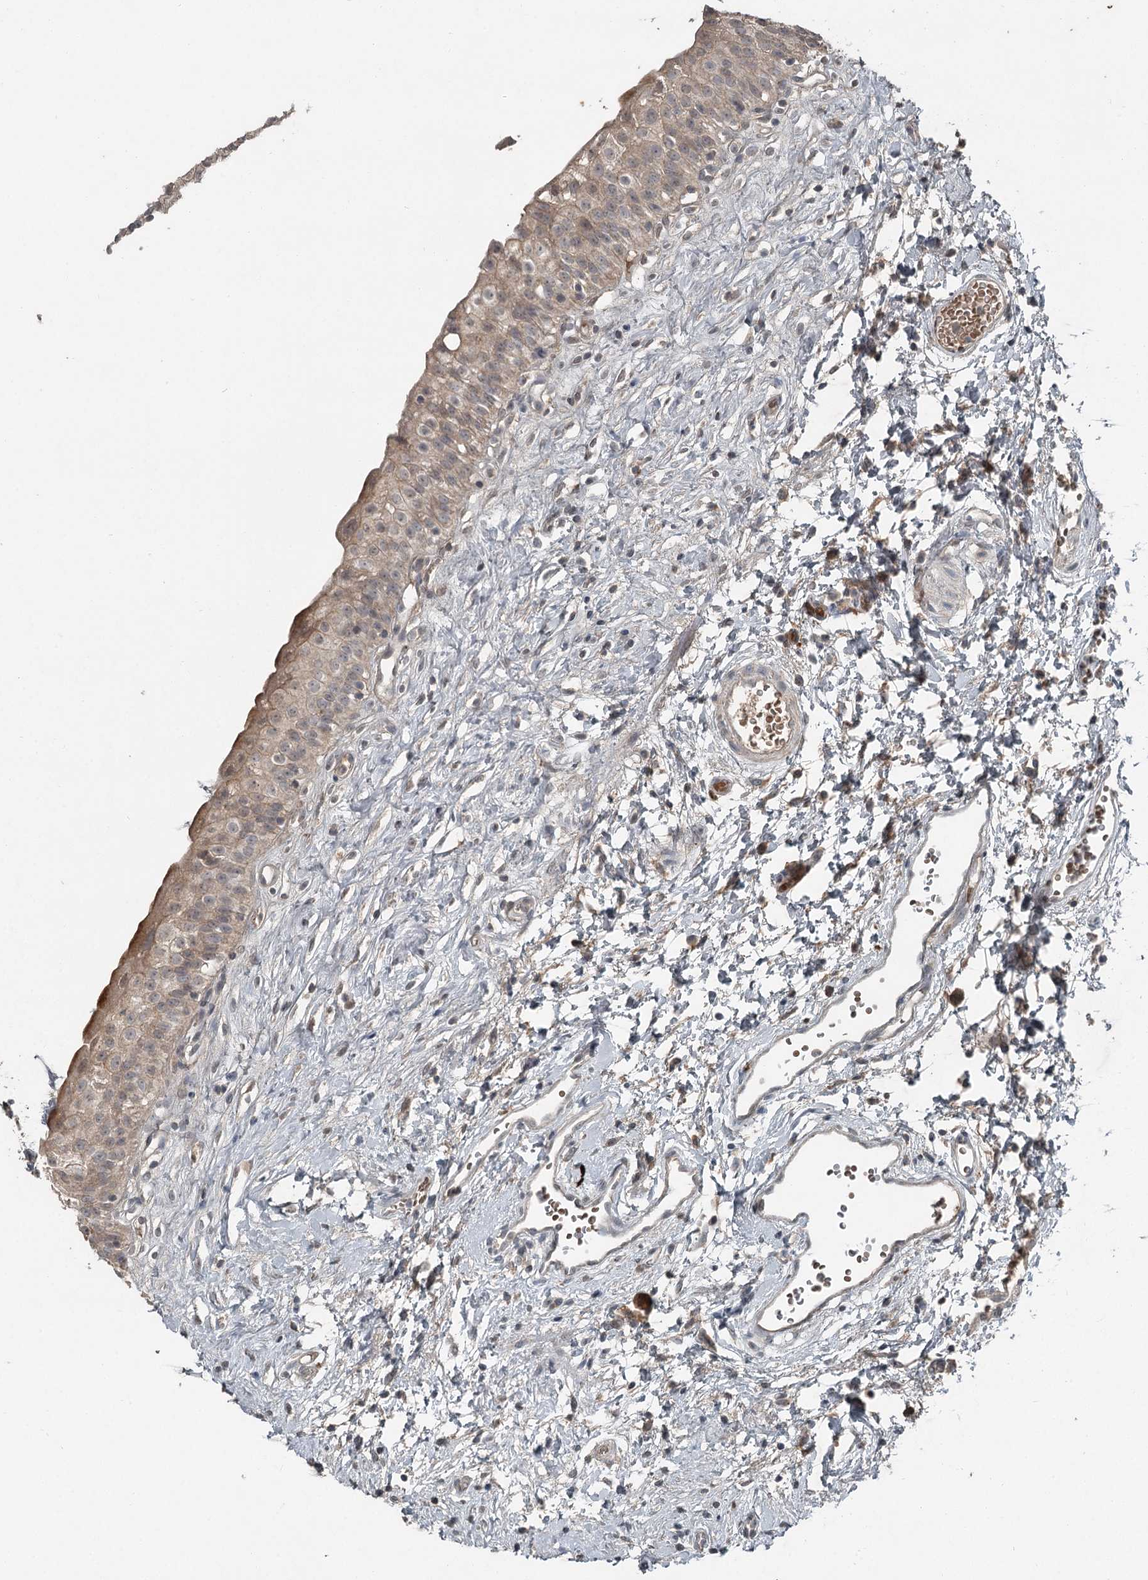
{"staining": {"intensity": "moderate", "quantity": "25%-75%", "location": "cytoplasmic/membranous"}, "tissue": "urinary bladder", "cell_type": "Urothelial cells", "image_type": "normal", "snomed": [{"axis": "morphology", "description": "Normal tissue, NOS"}, {"axis": "topography", "description": "Urinary bladder"}], "caption": "Immunohistochemistry of unremarkable human urinary bladder demonstrates medium levels of moderate cytoplasmic/membranous positivity in about 25%-75% of urothelial cells.", "gene": "SLC39A8", "patient": {"sex": "male", "age": 51}}